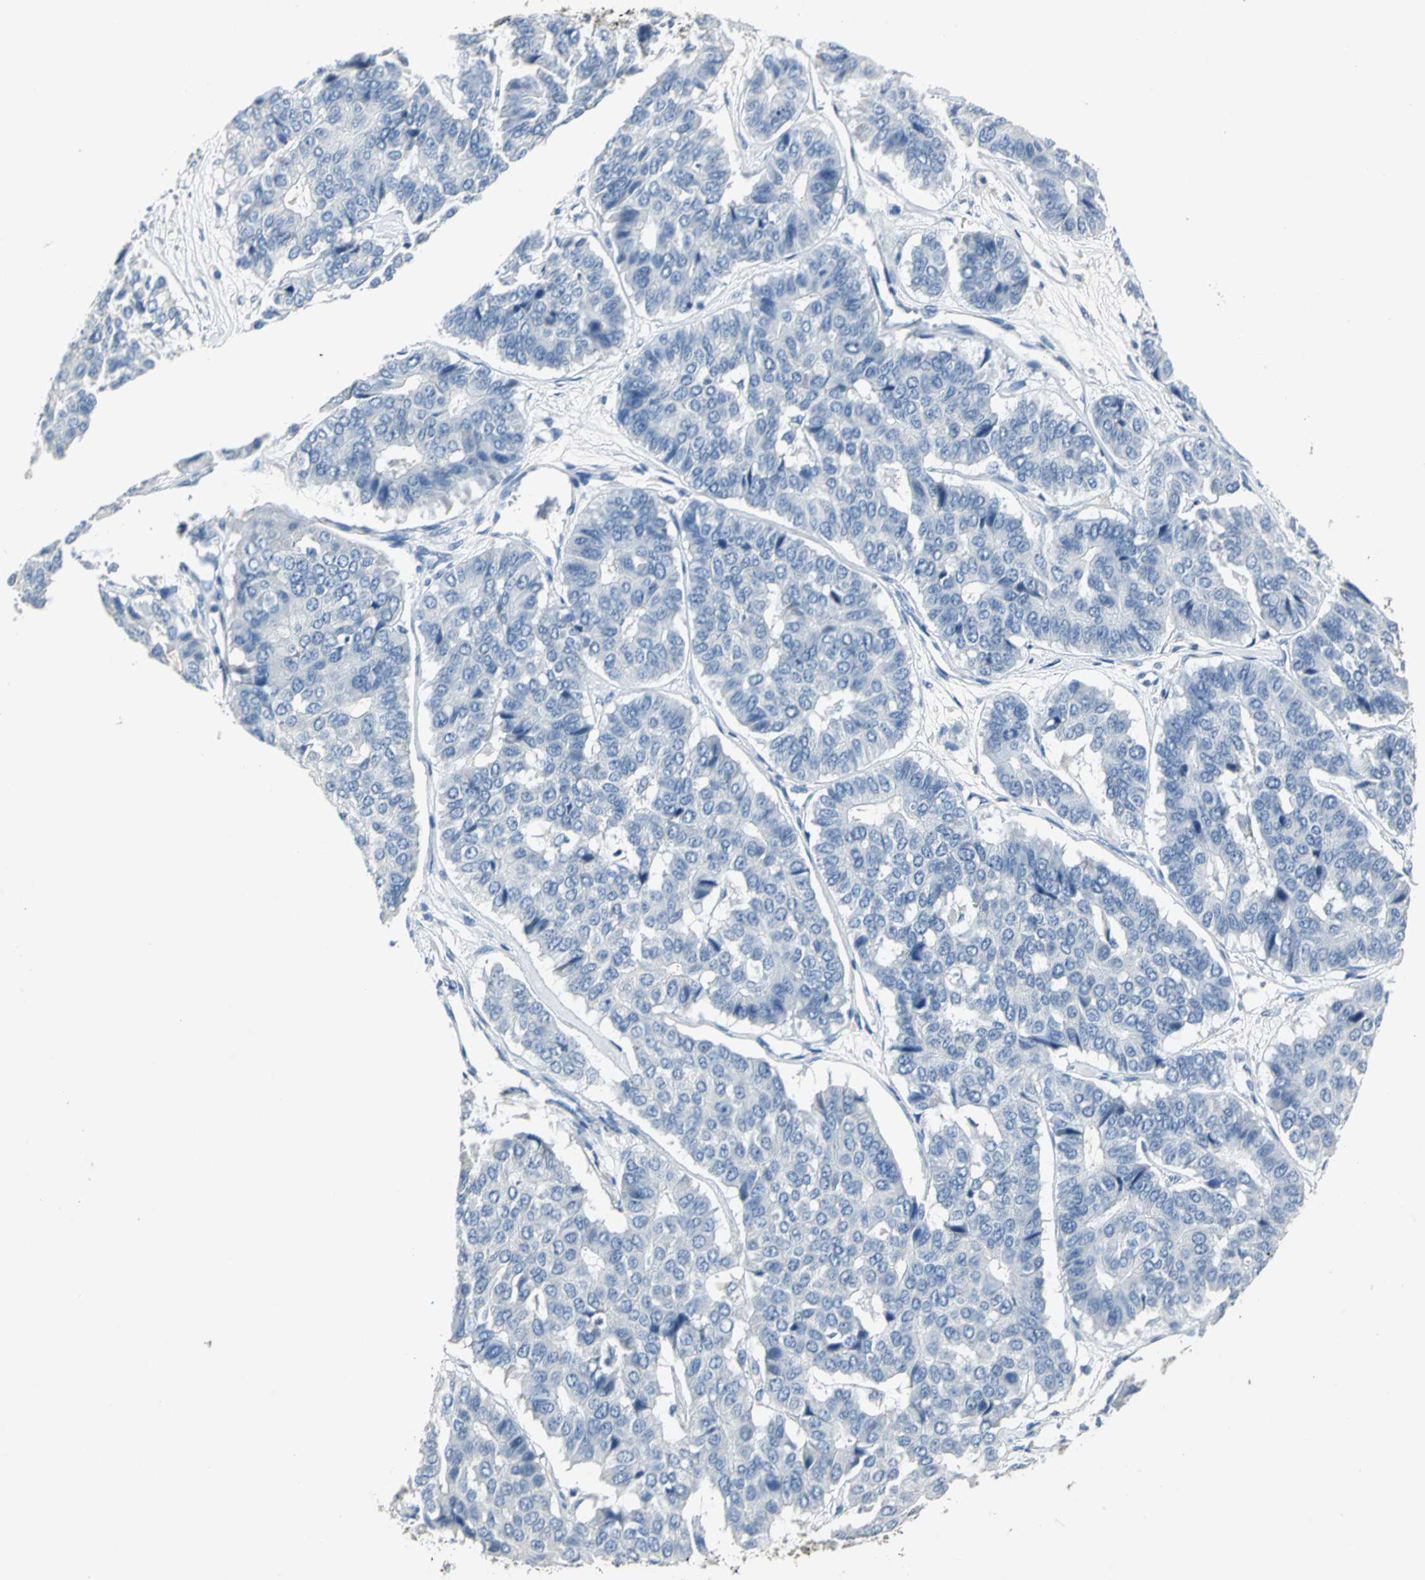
{"staining": {"intensity": "negative", "quantity": "none", "location": "none"}, "tissue": "pancreatic cancer", "cell_type": "Tumor cells", "image_type": "cancer", "snomed": [{"axis": "morphology", "description": "Adenocarcinoma, NOS"}, {"axis": "topography", "description": "Pancreas"}], "caption": "There is no significant staining in tumor cells of pancreatic cancer.", "gene": "EFNB3", "patient": {"sex": "male", "age": 50}}